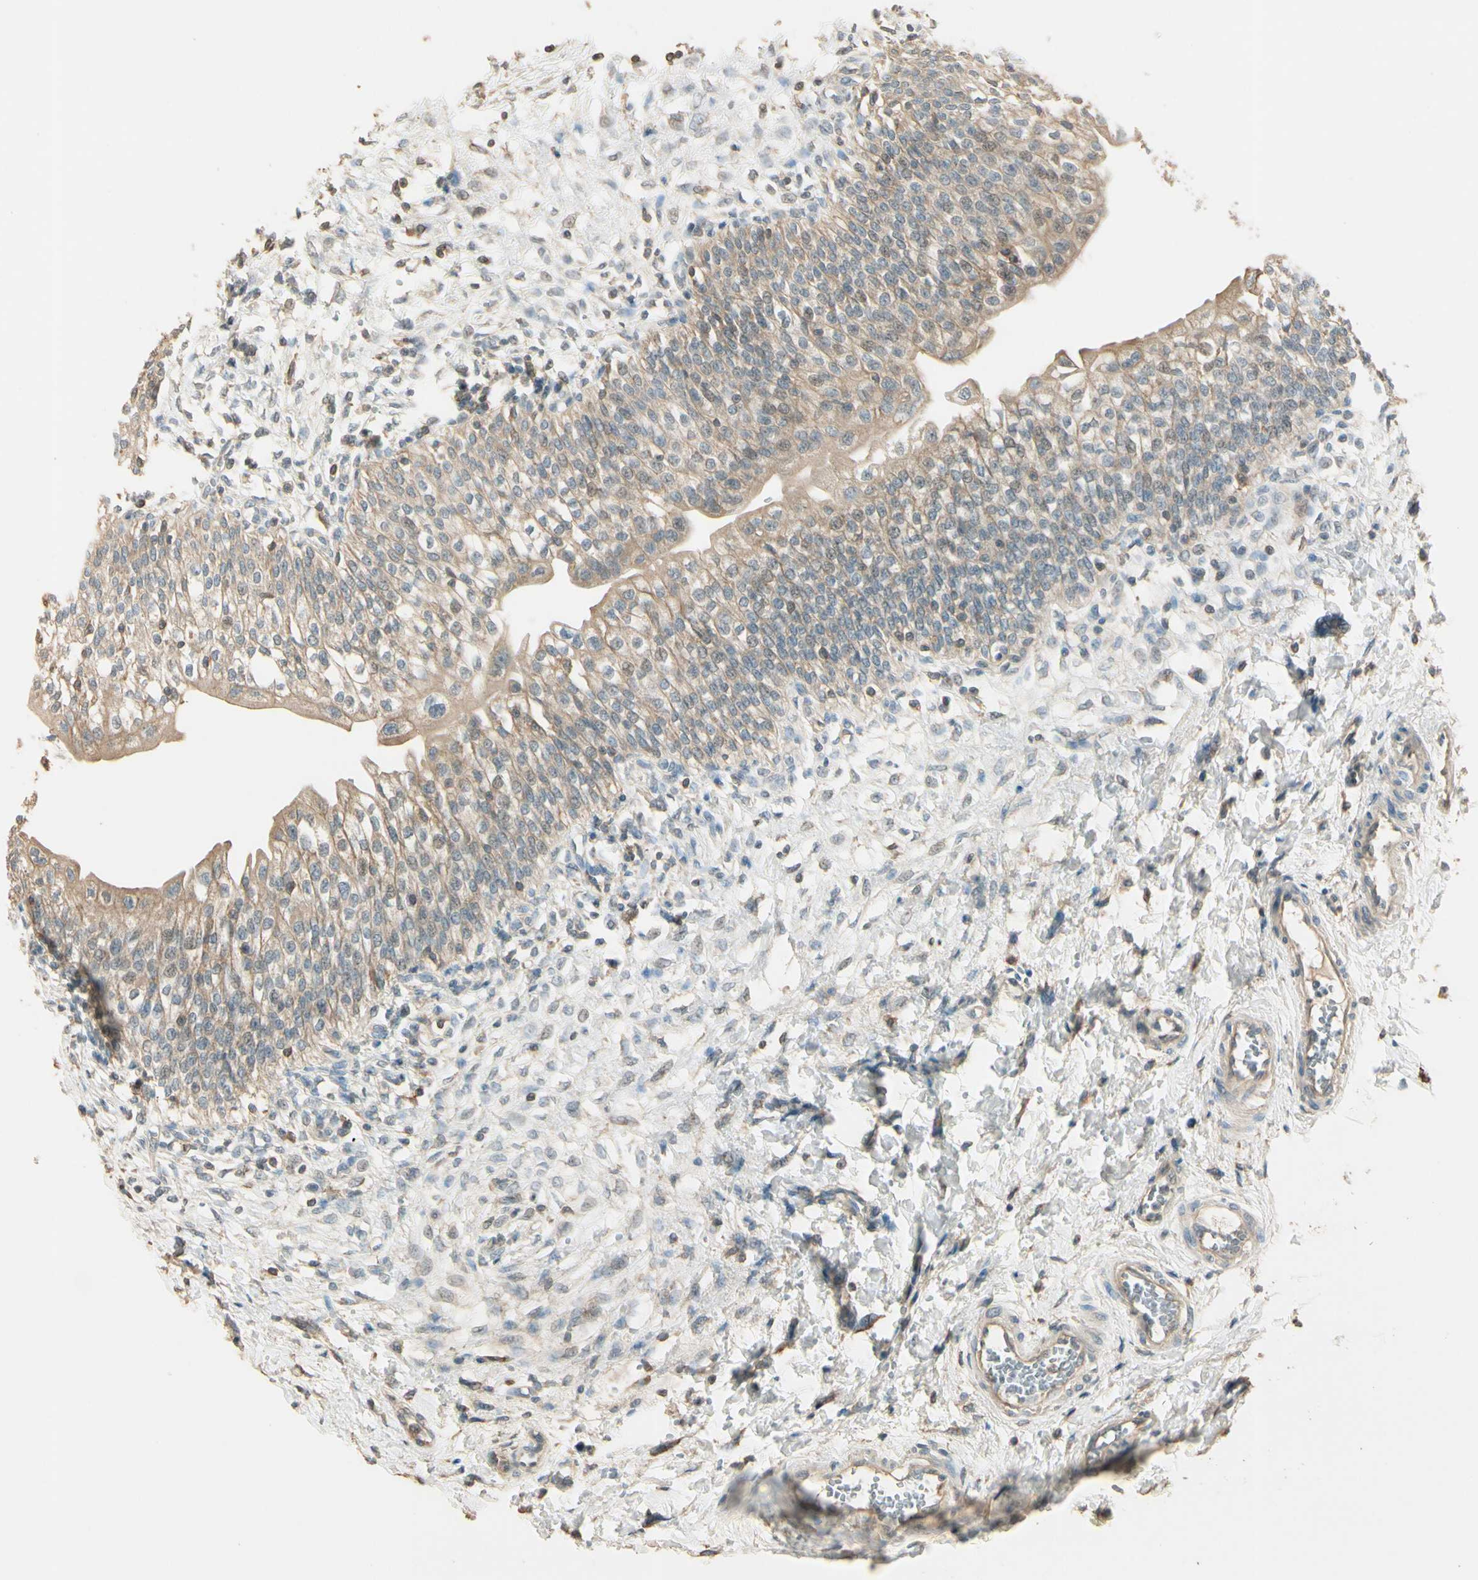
{"staining": {"intensity": "weak", "quantity": ">75%", "location": "cytoplasmic/membranous"}, "tissue": "urinary bladder", "cell_type": "Urothelial cells", "image_type": "normal", "snomed": [{"axis": "morphology", "description": "Normal tissue, NOS"}, {"axis": "topography", "description": "Urinary bladder"}], "caption": "Immunohistochemistry (IHC) photomicrograph of unremarkable urinary bladder: human urinary bladder stained using immunohistochemistry reveals low levels of weak protein expression localized specifically in the cytoplasmic/membranous of urothelial cells, appearing as a cytoplasmic/membranous brown color.", "gene": "PLXNA1", "patient": {"sex": "male", "age": 55}}